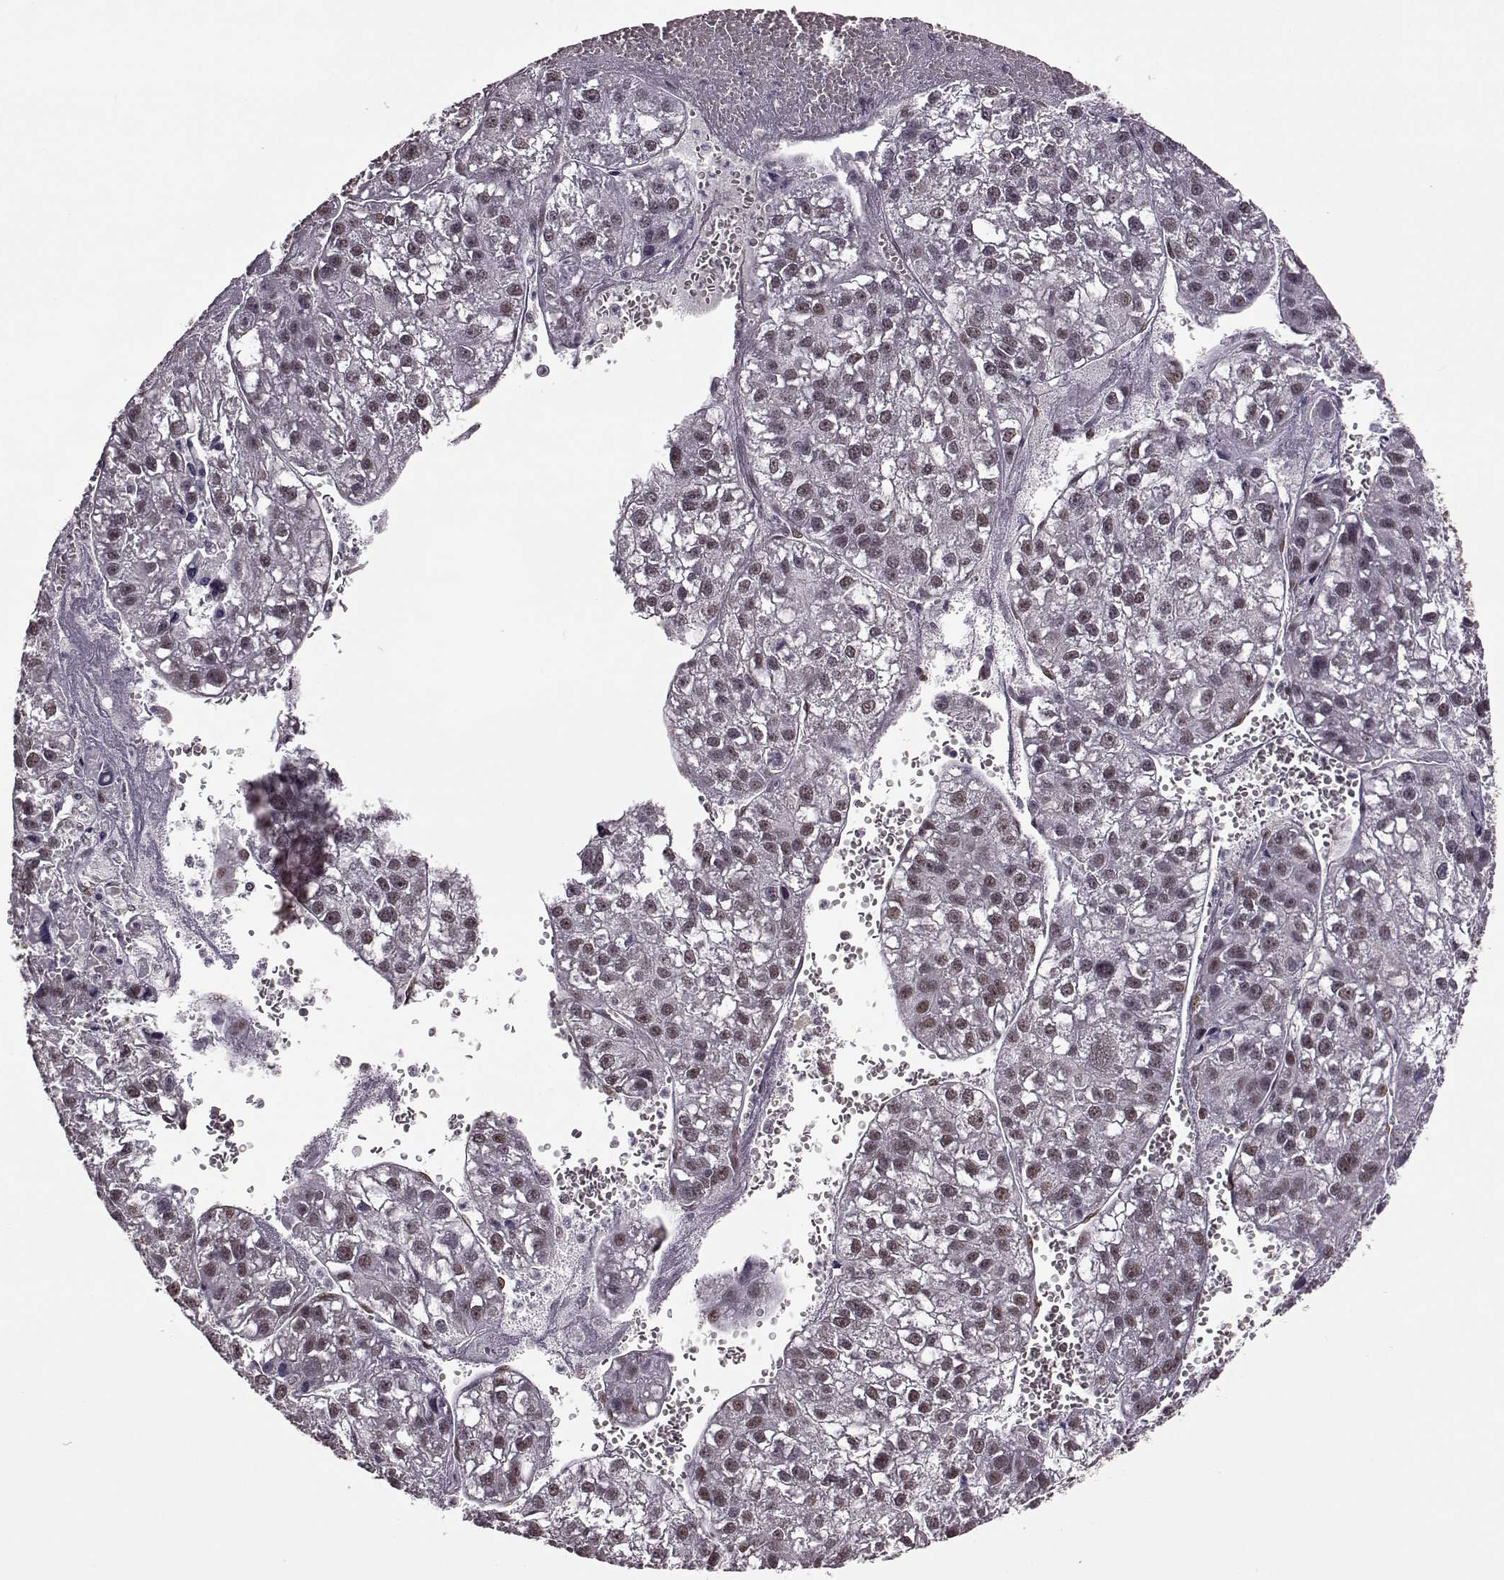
{"staining": {"intensity": "weak", "quantity": ">75%", "location": "nuclear"}, "tissue": "liver cancer", "cell_type": "Tumor cells", "image_type": "cancer", "snomed": [{"axis": "morphology", "description": "Carcinoma, Hepatocellular, NOS"}, {"axis": "topography", "description": "Liver"}], "caption": "A brown stain shows weak nuclear staining of a protein in hepatocellular carcinoma (liver) tumor cells.", "gene": "FTO", "patient": {"sex": "female", "age": 70}}